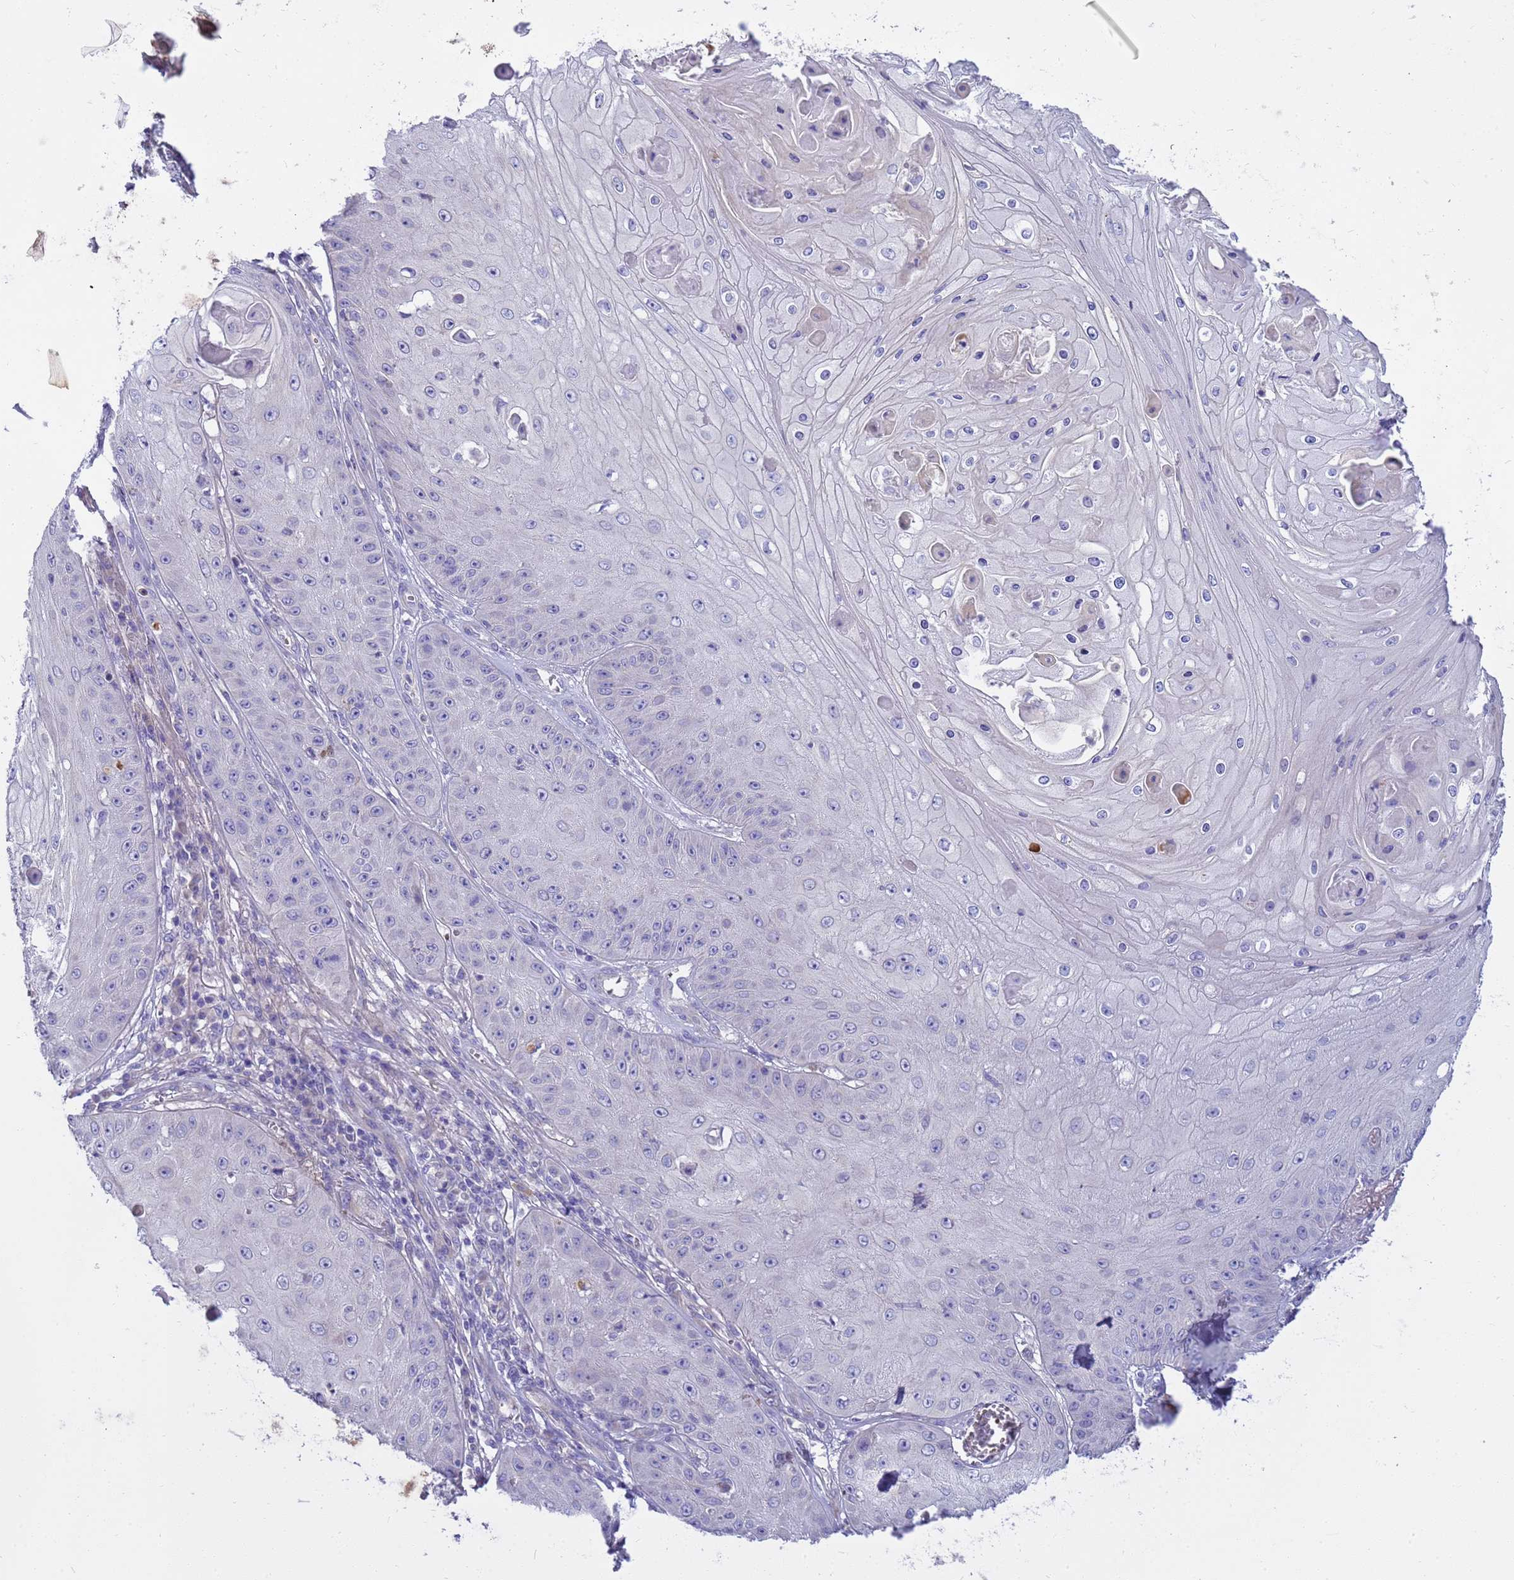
{"staining": {"intensity": "negative", "quantity": "none", "location": "none"}, "tissue": "skin cancer", "cell_type": "Tumor cells", "image_type": "cancer", "snomed": [{"axis": "morphology", "description": "Squamous cell carcinoma, NOS"}, {"axis": "topography", "description": "Skin"}], "caption": "The micrograph exhibits no significant positivity in tumor cells of skin cancer. Nuclei are stained in blue.", "gene": "RIPPLY2", "patient": {"sex": "male", "age": 70}}